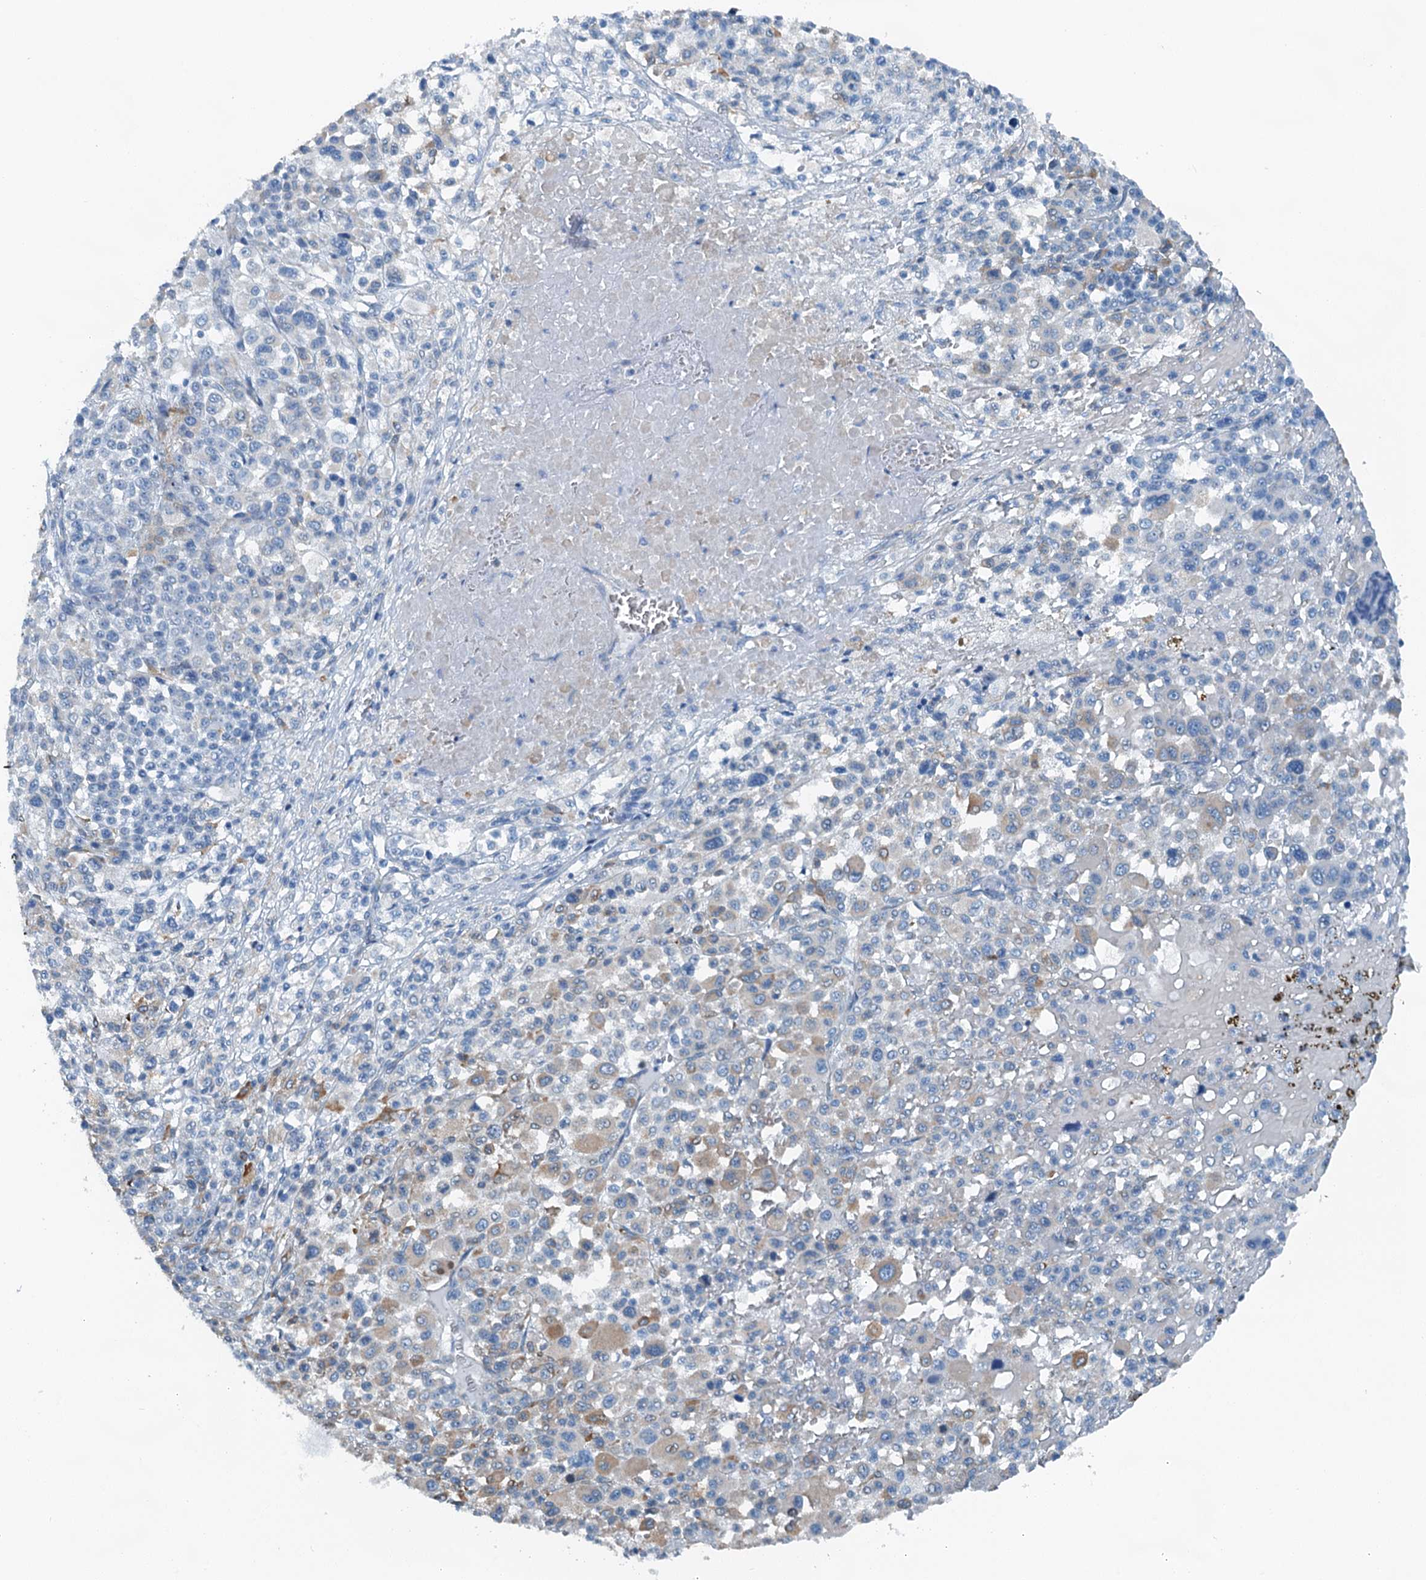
{"staining": {"intensity": "moderate", "quantity": "<25%", "location": "cytoplasmic/membranous"}, "tissue": "melanoma", "cell_type": "Tumor cells", "image_type": "cancer", "snomed": [{"axis": "morphology", "description": "Malignant melanoma, Metastatic site"}, {"axis": "topography", "description": "Skin"}], "caption": "Tumor cells display moderate cytoplasmic/membranous staining in approximately <25% of cells in malignant melanoma (metastatic site). Nuclei are stained in blue.", "gene": "TMOD2", "patient": {"sex": "female", "age": 74}}